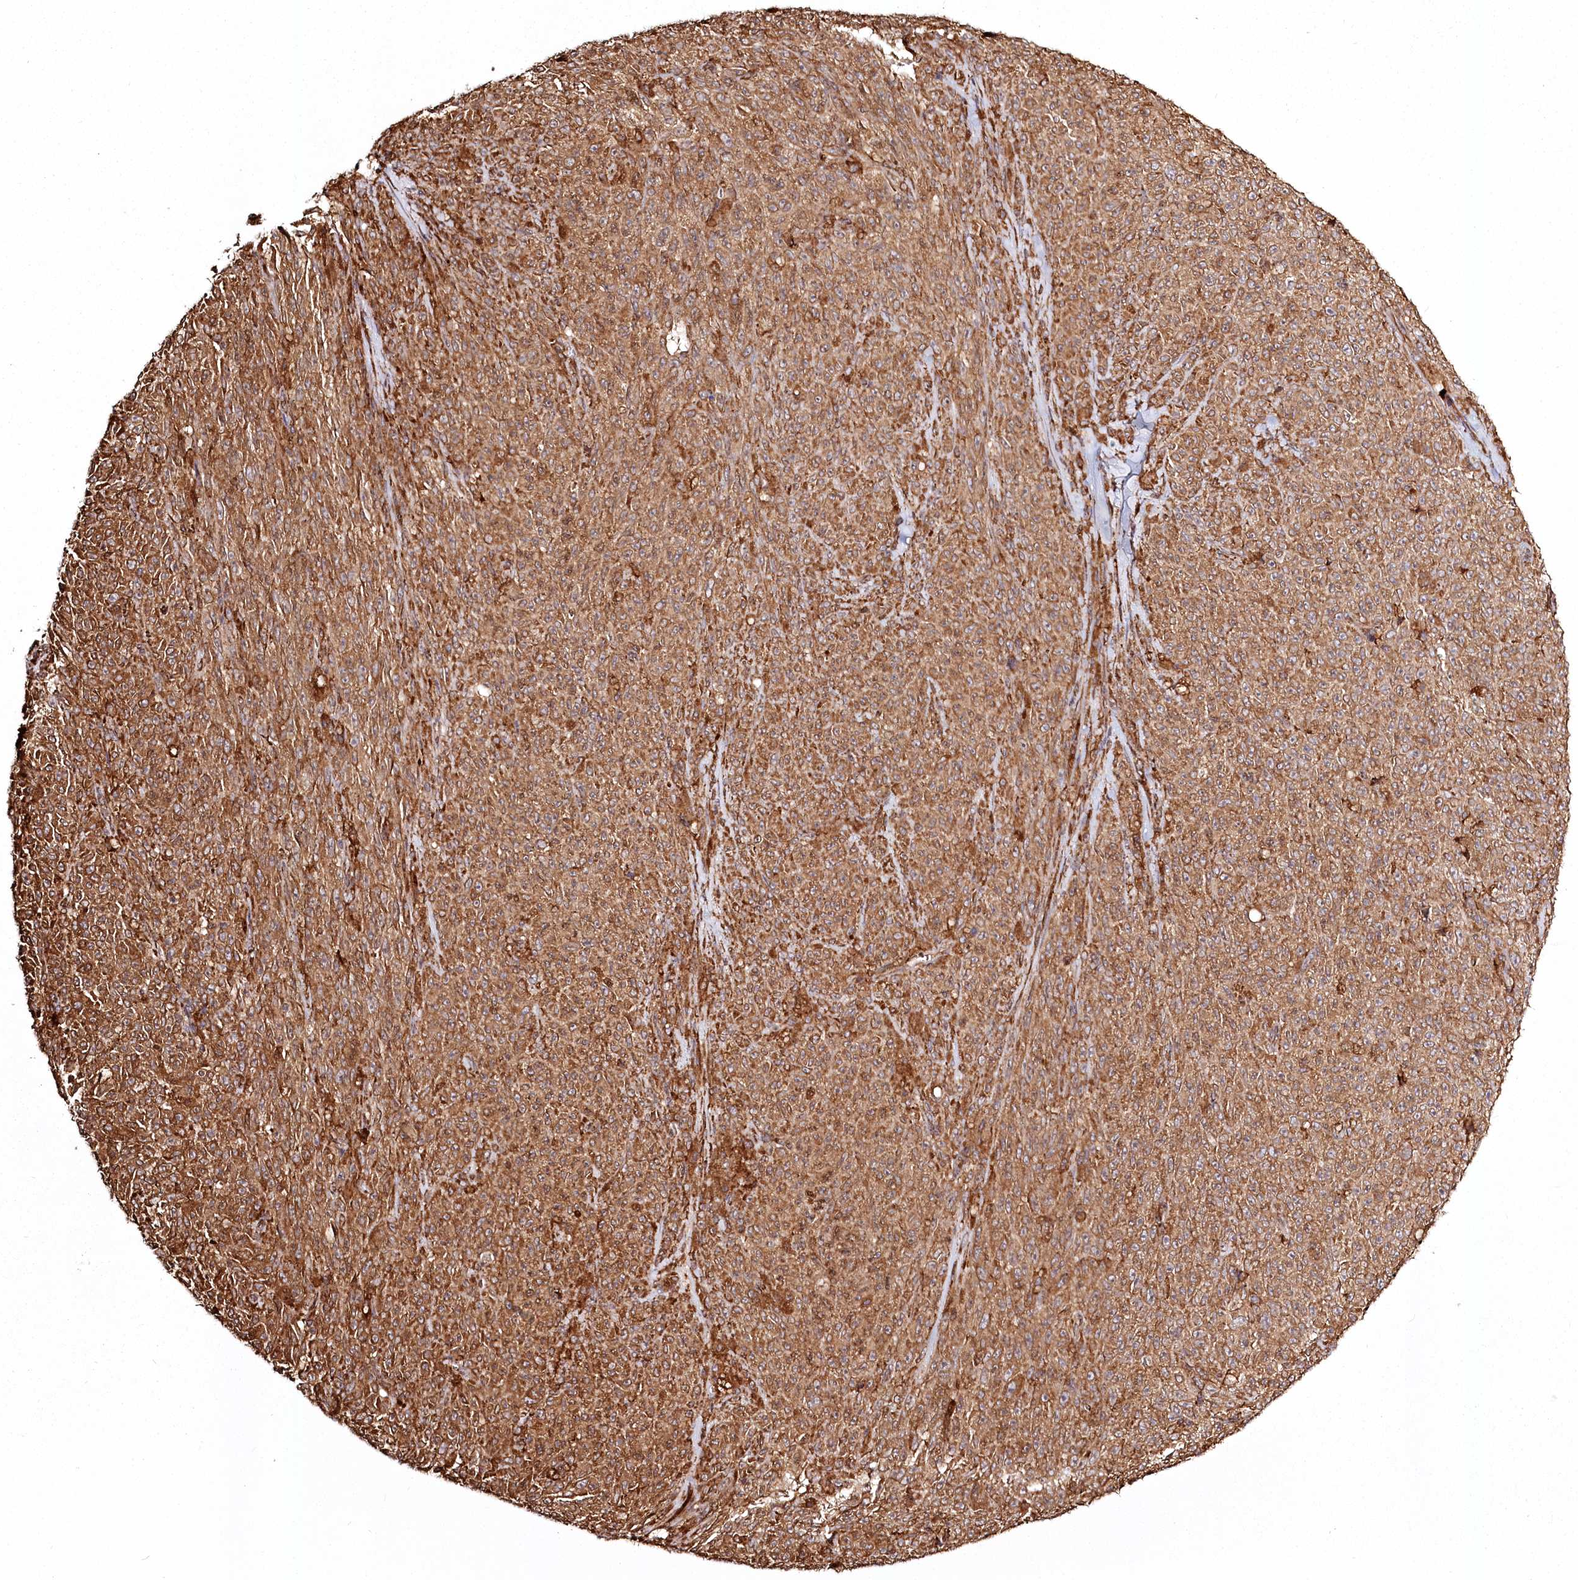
{"staining": {"intensity": "strong", "quantity": ">75%", "location": "cytoplasmic/membranous"}, "tissue": "melanoma", "cell_type": "Tumor cells", "image_type": "cancer", "snomed": [{"axis": "morphology", "description": "Malignant melanoma, NOS"}, {"axis": "topography", "description": "Skin"}], "caption": "IHC staining of melanoma, which demonstrates high levels of strong cytoplasmic/membranous staining in about >75% of tumor cells indicating strong cytoplasmic/membranous protein staining. The staining was performed using DAB (brown) for protein detection and nuclei were counterstained in hematoxylin (blue).", "gene": "FAM13A", "patient": {"sex": "female", "age": 82}}